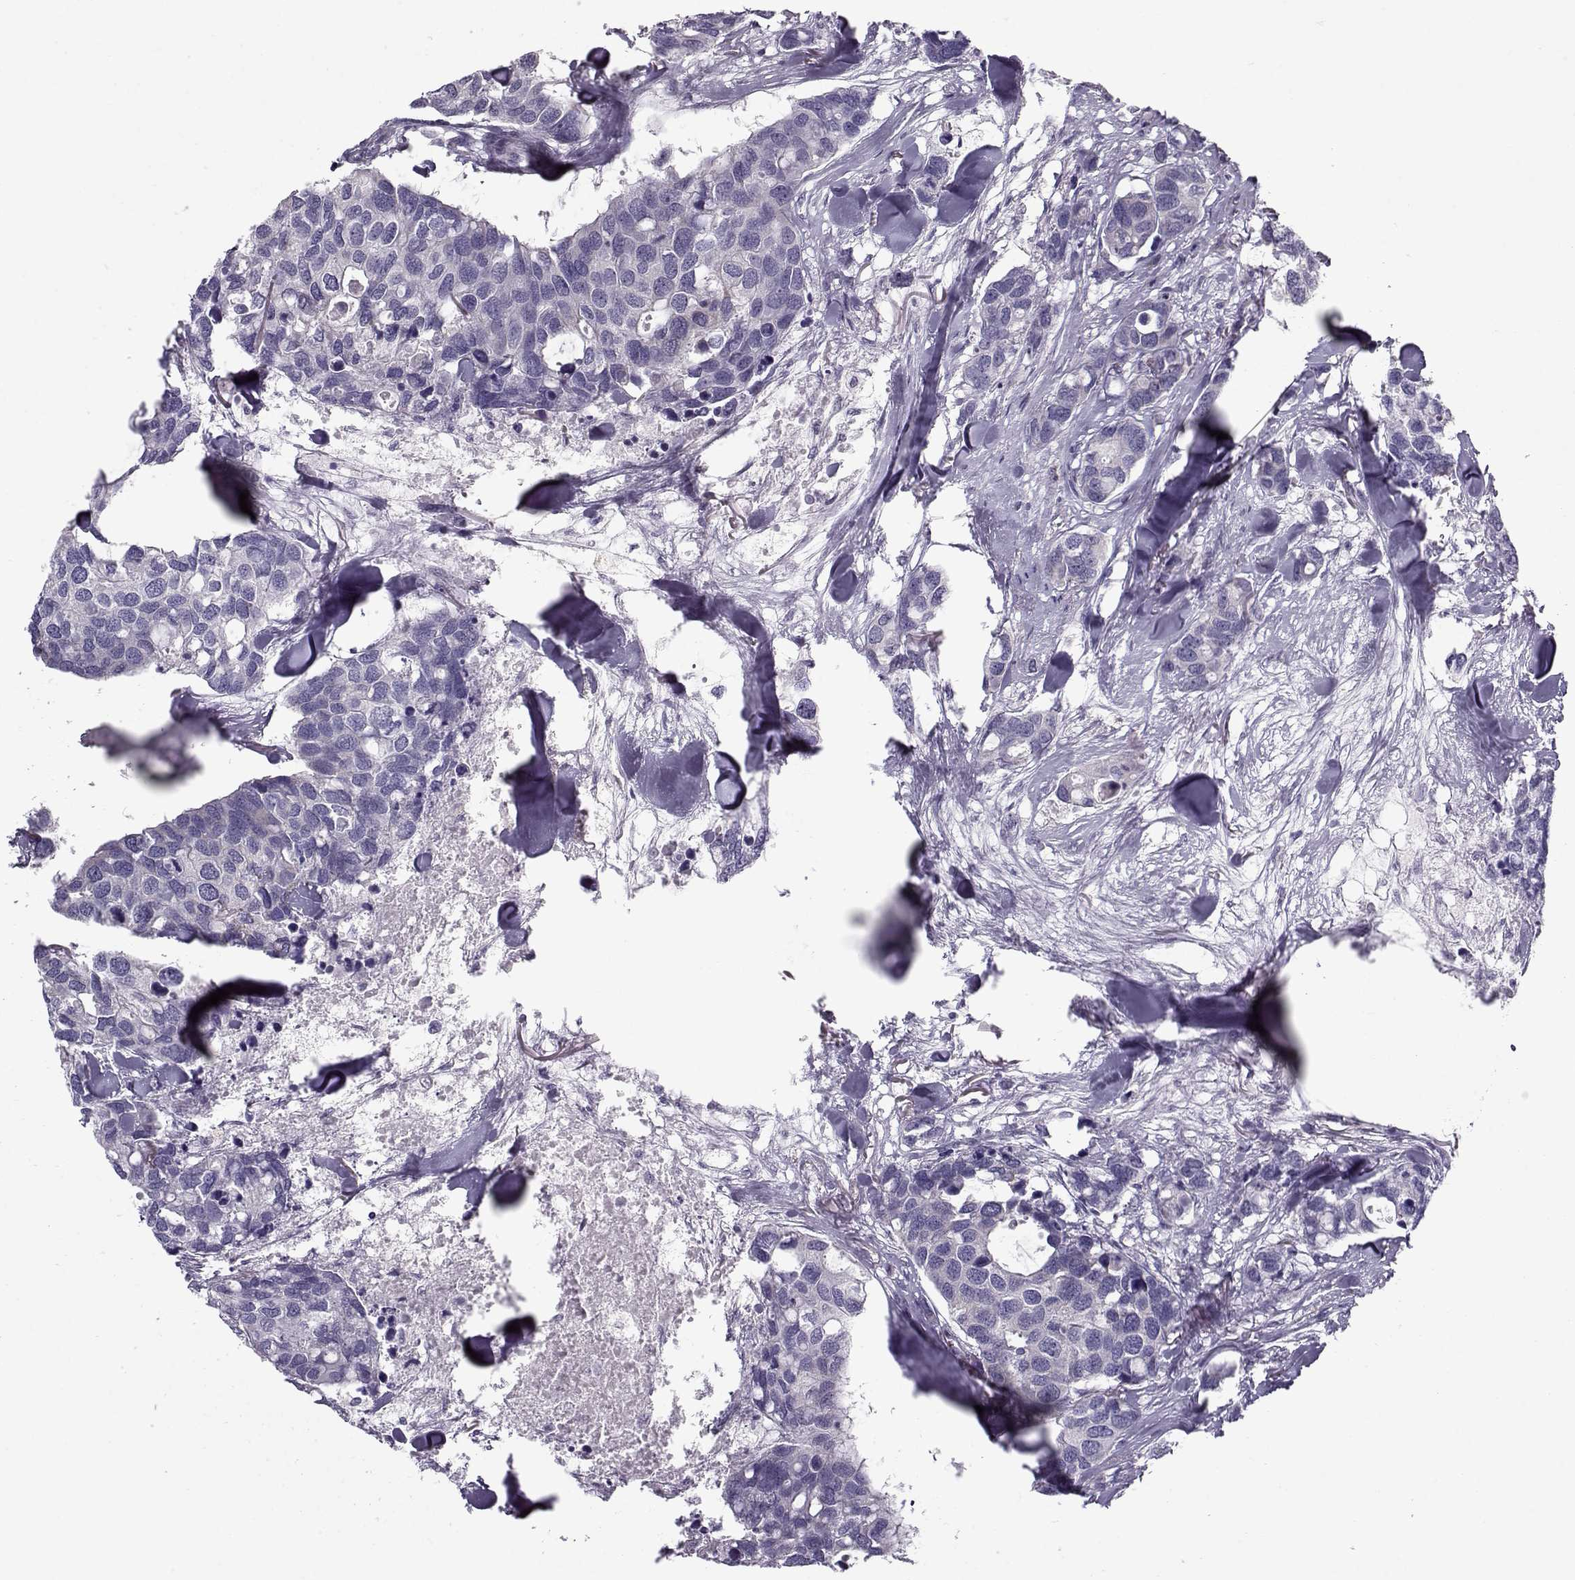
{"staining": {"intensity": "negative", "quantity": "none", "location": "none"}, "tissue": "breast cancer", "cell_type": "Tumor cells", "image_type": "cancer", "snomed": [{"axis": "morphology", "description": "Duct carcinoma"}, {"axis": "topography", "description": "Breast"}], "caption": "Histopathology image shows no protein positivity in tumor cells of infiltrating ductal carcinoma (breast) tissue.", "gene": "KLF17", "patient": {"sex": "female", "age": 83}}